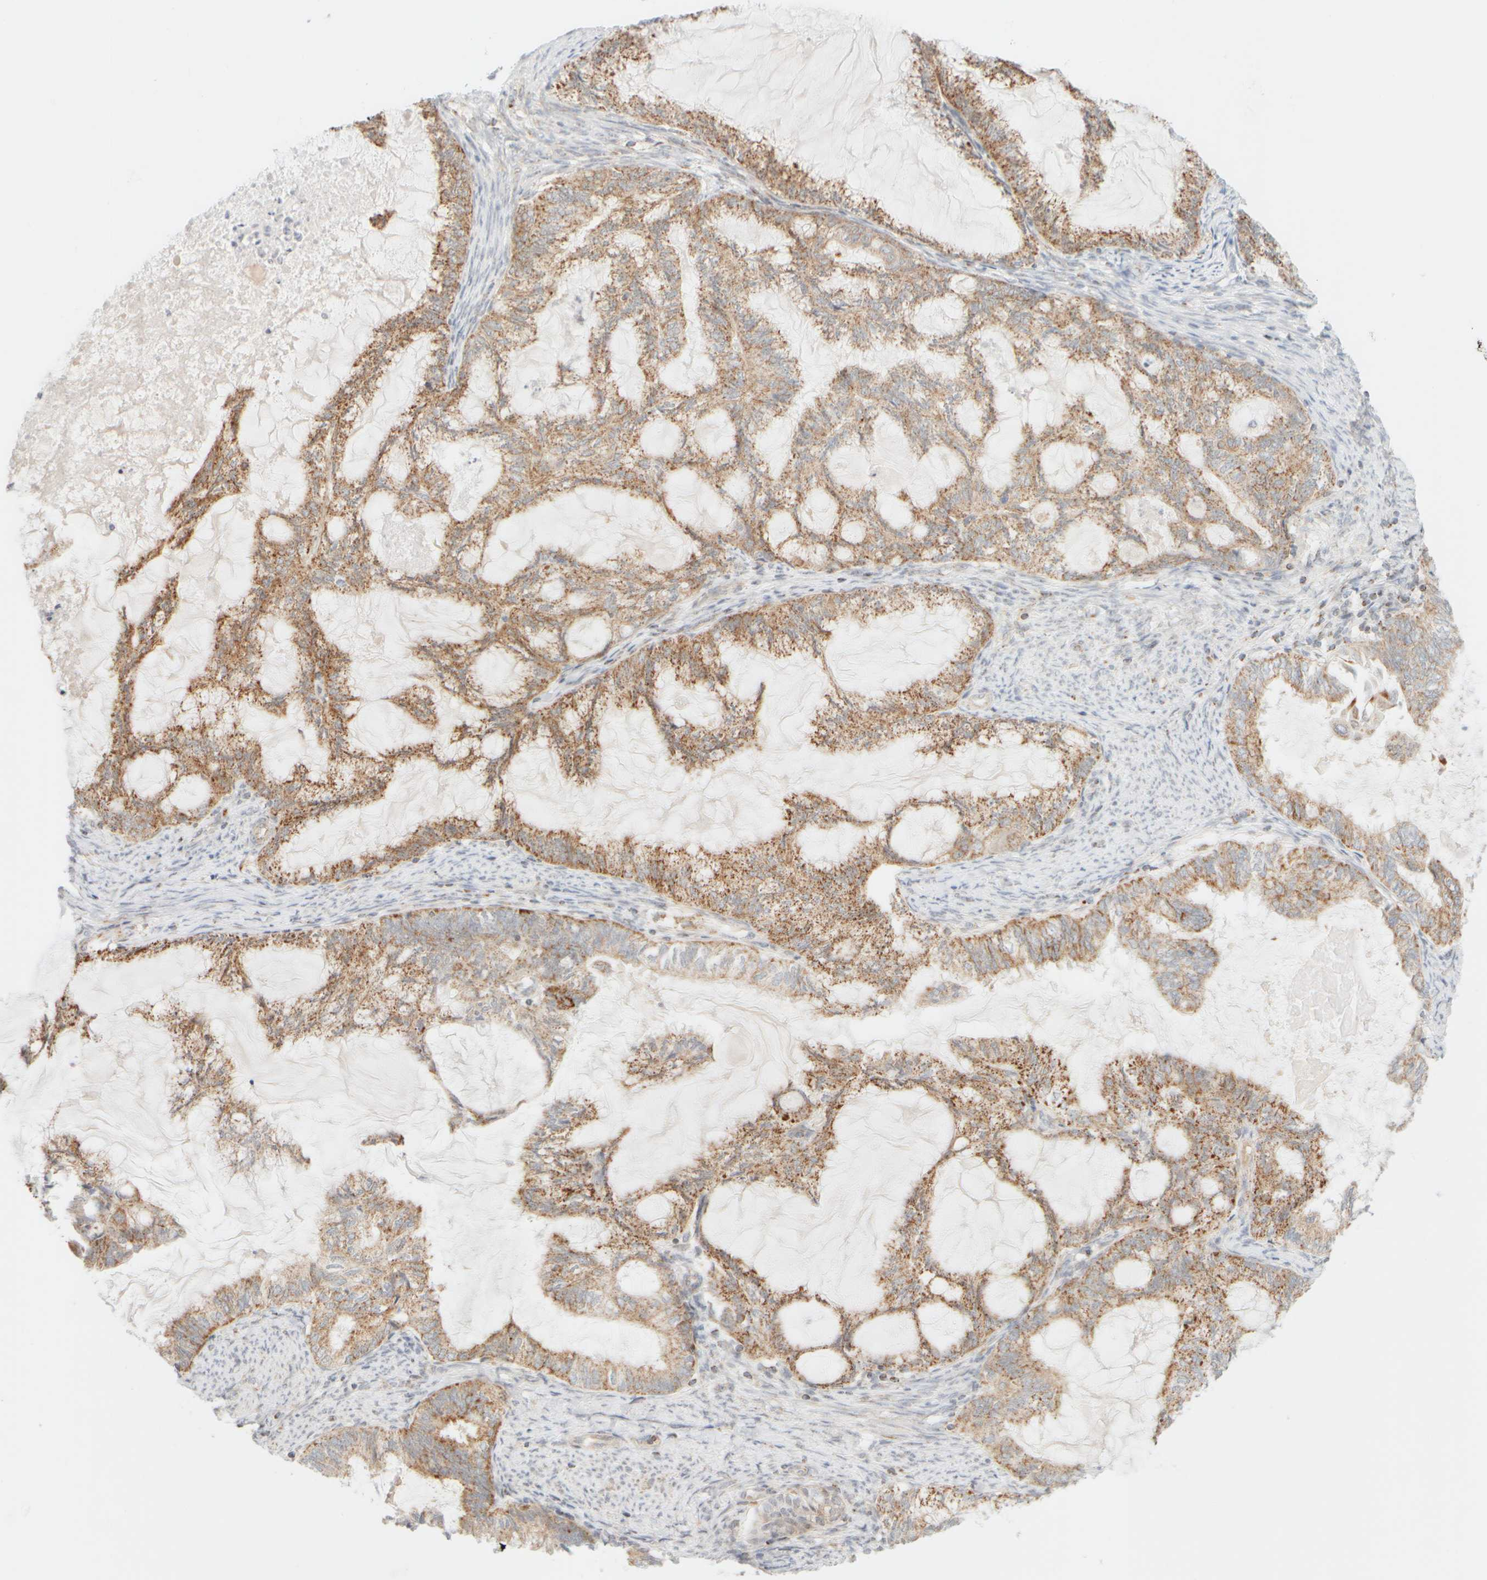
{"staining": {"intensity": "moderate", "quantity": ">75%", "location": "cytoplasmic/membranous"}, "tissue": "endometrial cancer", "cell_type": "Tumor cells", "image_type": "cancer", "snomed": [{"axis": "morphology", "description": "Adenocarcinoma, NOS"}, {"axis": "topography", "description": "Endometrium"}], "caption": "Human endometrial cancer (adenocarcinoma) stained with a brown dye exhibits moderate cytoplasmic/membranous positive positivity in about >75% of tumor cells.", "gene": "PPM1K", "patient": {"sex": "female", "age": 86}}